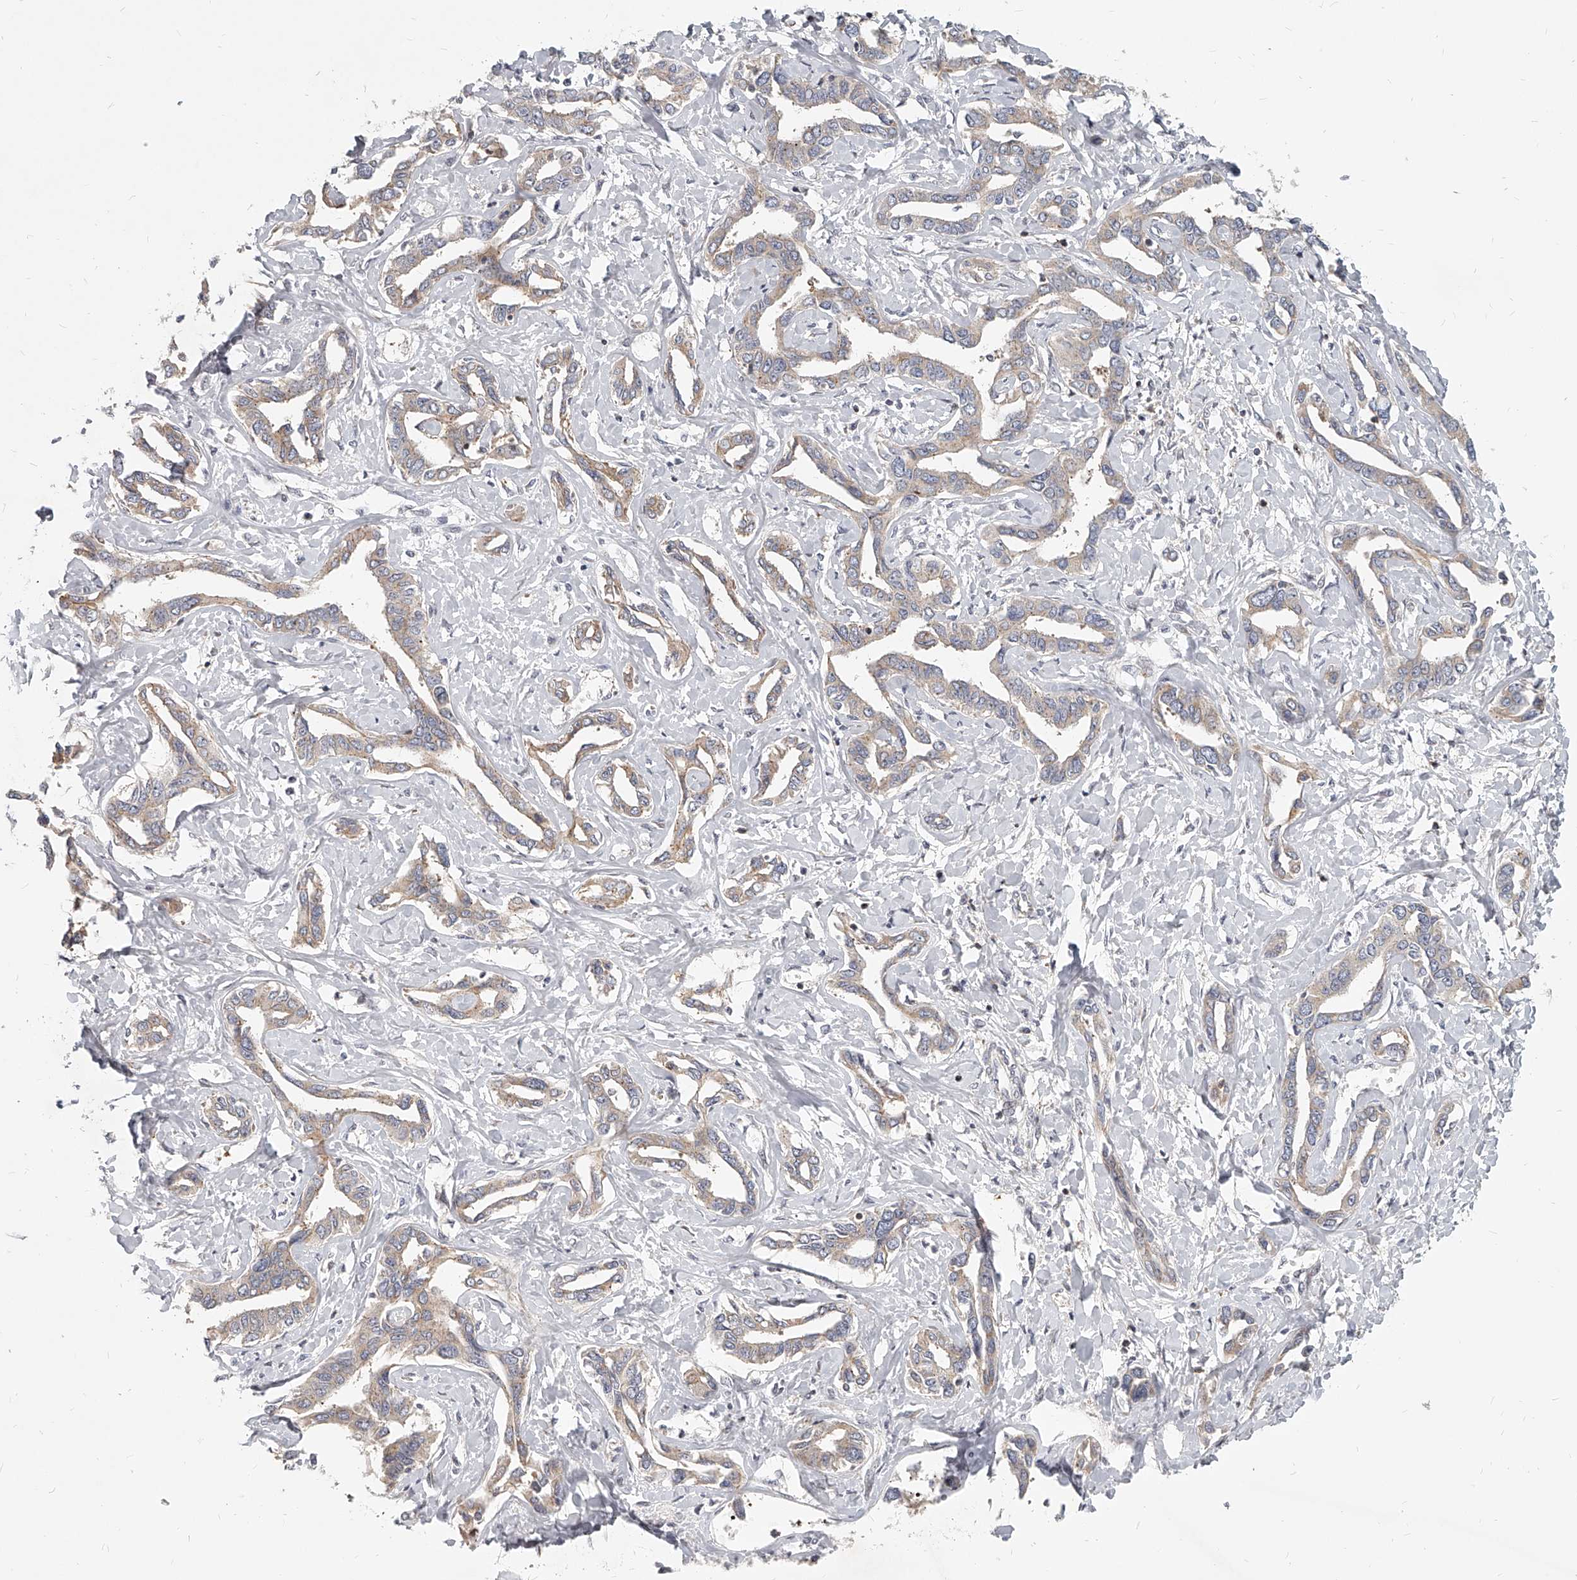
{"staining": {"intensity": "weak", "quantity": "25%-75%", "location": "cytoplasmic/membranous"}, "tissue": "liver cancer", "cell_type": "Tumor cells", "image_type": "cancer", "snomed": [{"axis": "morphology", "description": "Cholangiocarcinoma"}, {"axis": "topography", "description": "Liver"}], "caption": "DAB immunohistochemical staining of human liver cholangiocarcinoma displays weak cytoplasmic/membranous protein positivity in approximately 25%-75% of tumor cells.", "gene": "SLC37A1", "patient": {"sex": "male", "age": 59}}